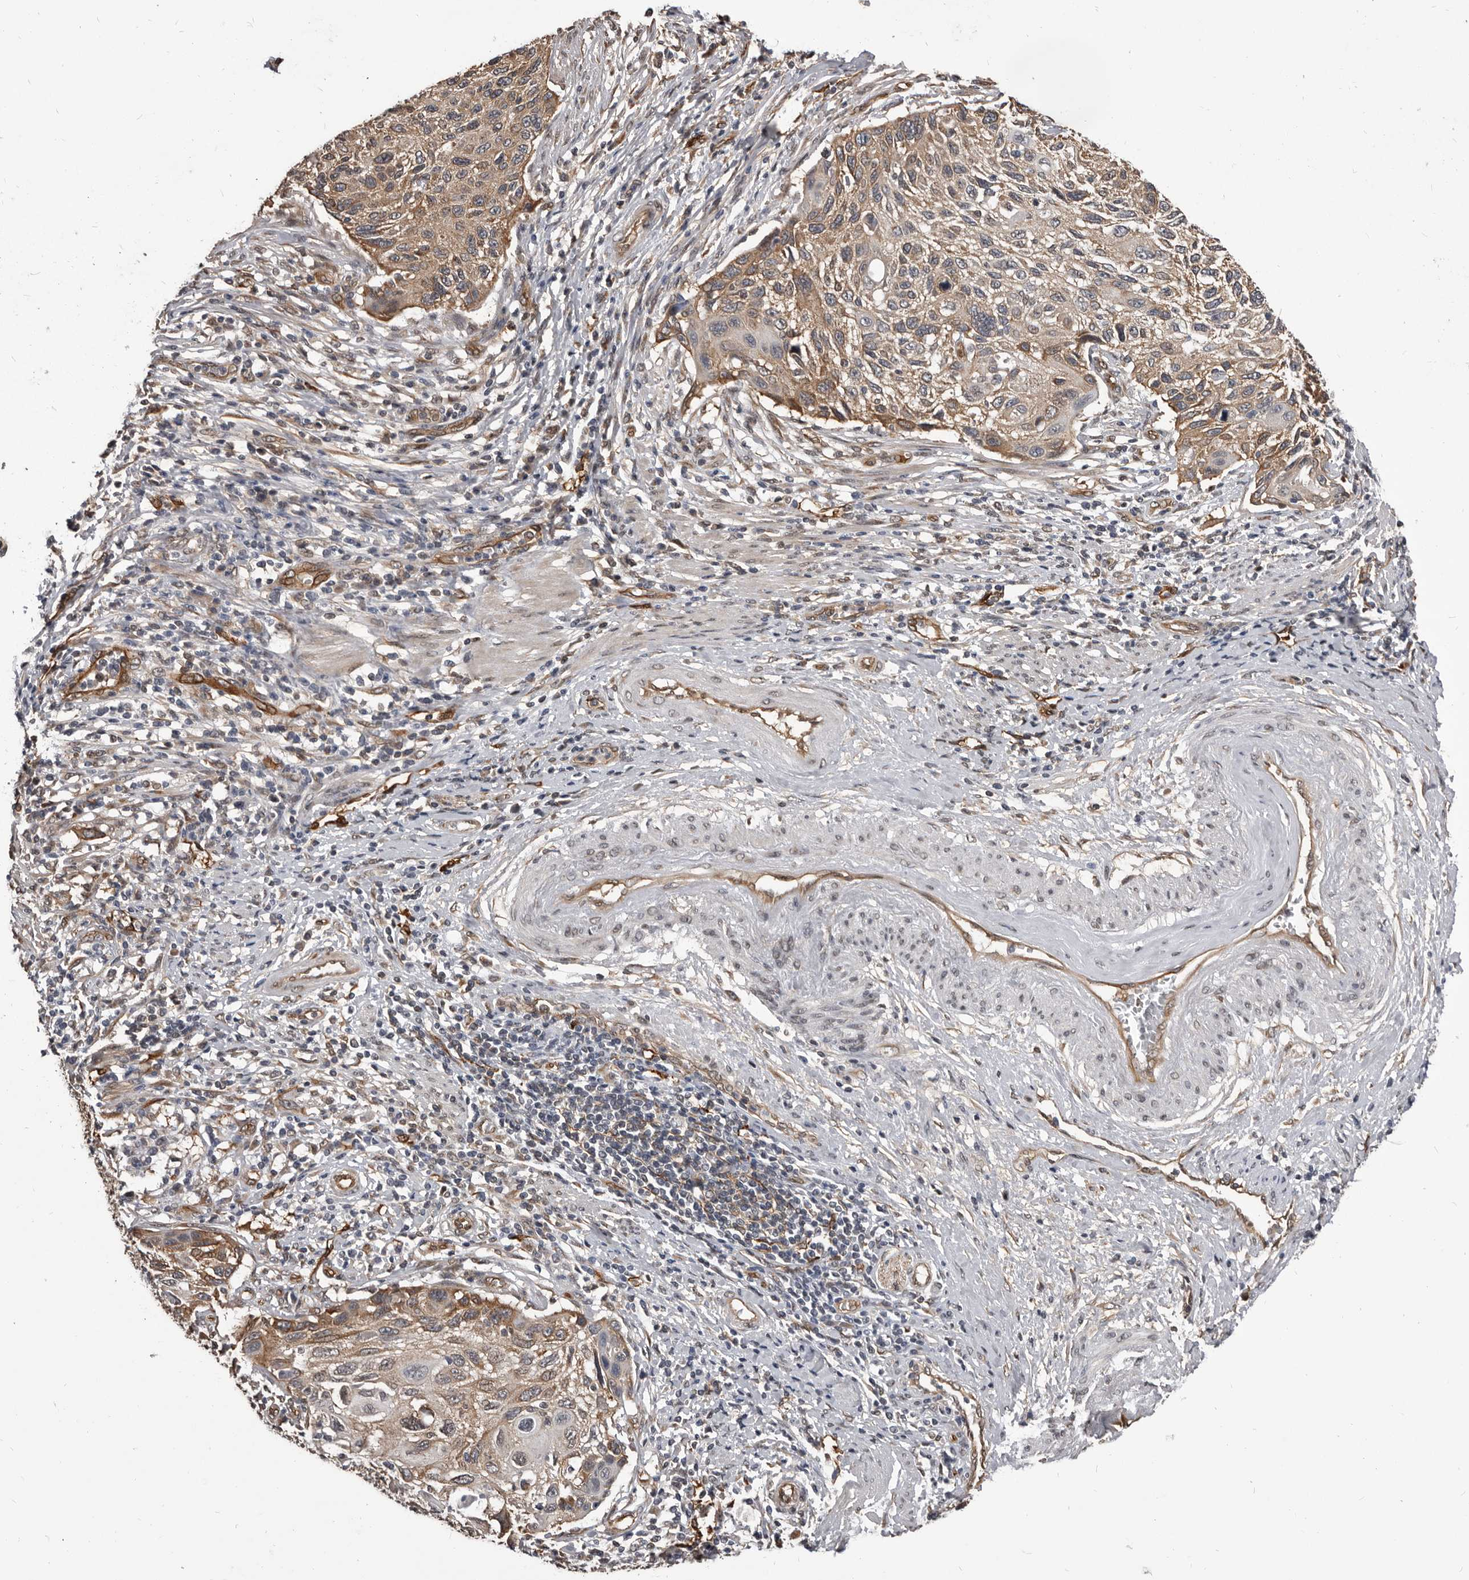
{"staining": {"intensity": "weak", "quantity": "25%-75%", "location": "cytoplasmic/membranous"}, "tissue": "cervical cancer", "cell_type": "Tumor cells", "image_type": "cancer", "snomed": [{"axis": "morphology", "description": "Squamous cell carcinoma, NOS"}, {"axis": "topography", "description": "Cervix"}], "caption": "Tumor cells display low levels of weak cytoplasmic/membranous expression in approximately 25%-75% of cells in human cervical cancer.", "gene": "ADAMTS20", "patient": {"sex": "female", "age": 70}}